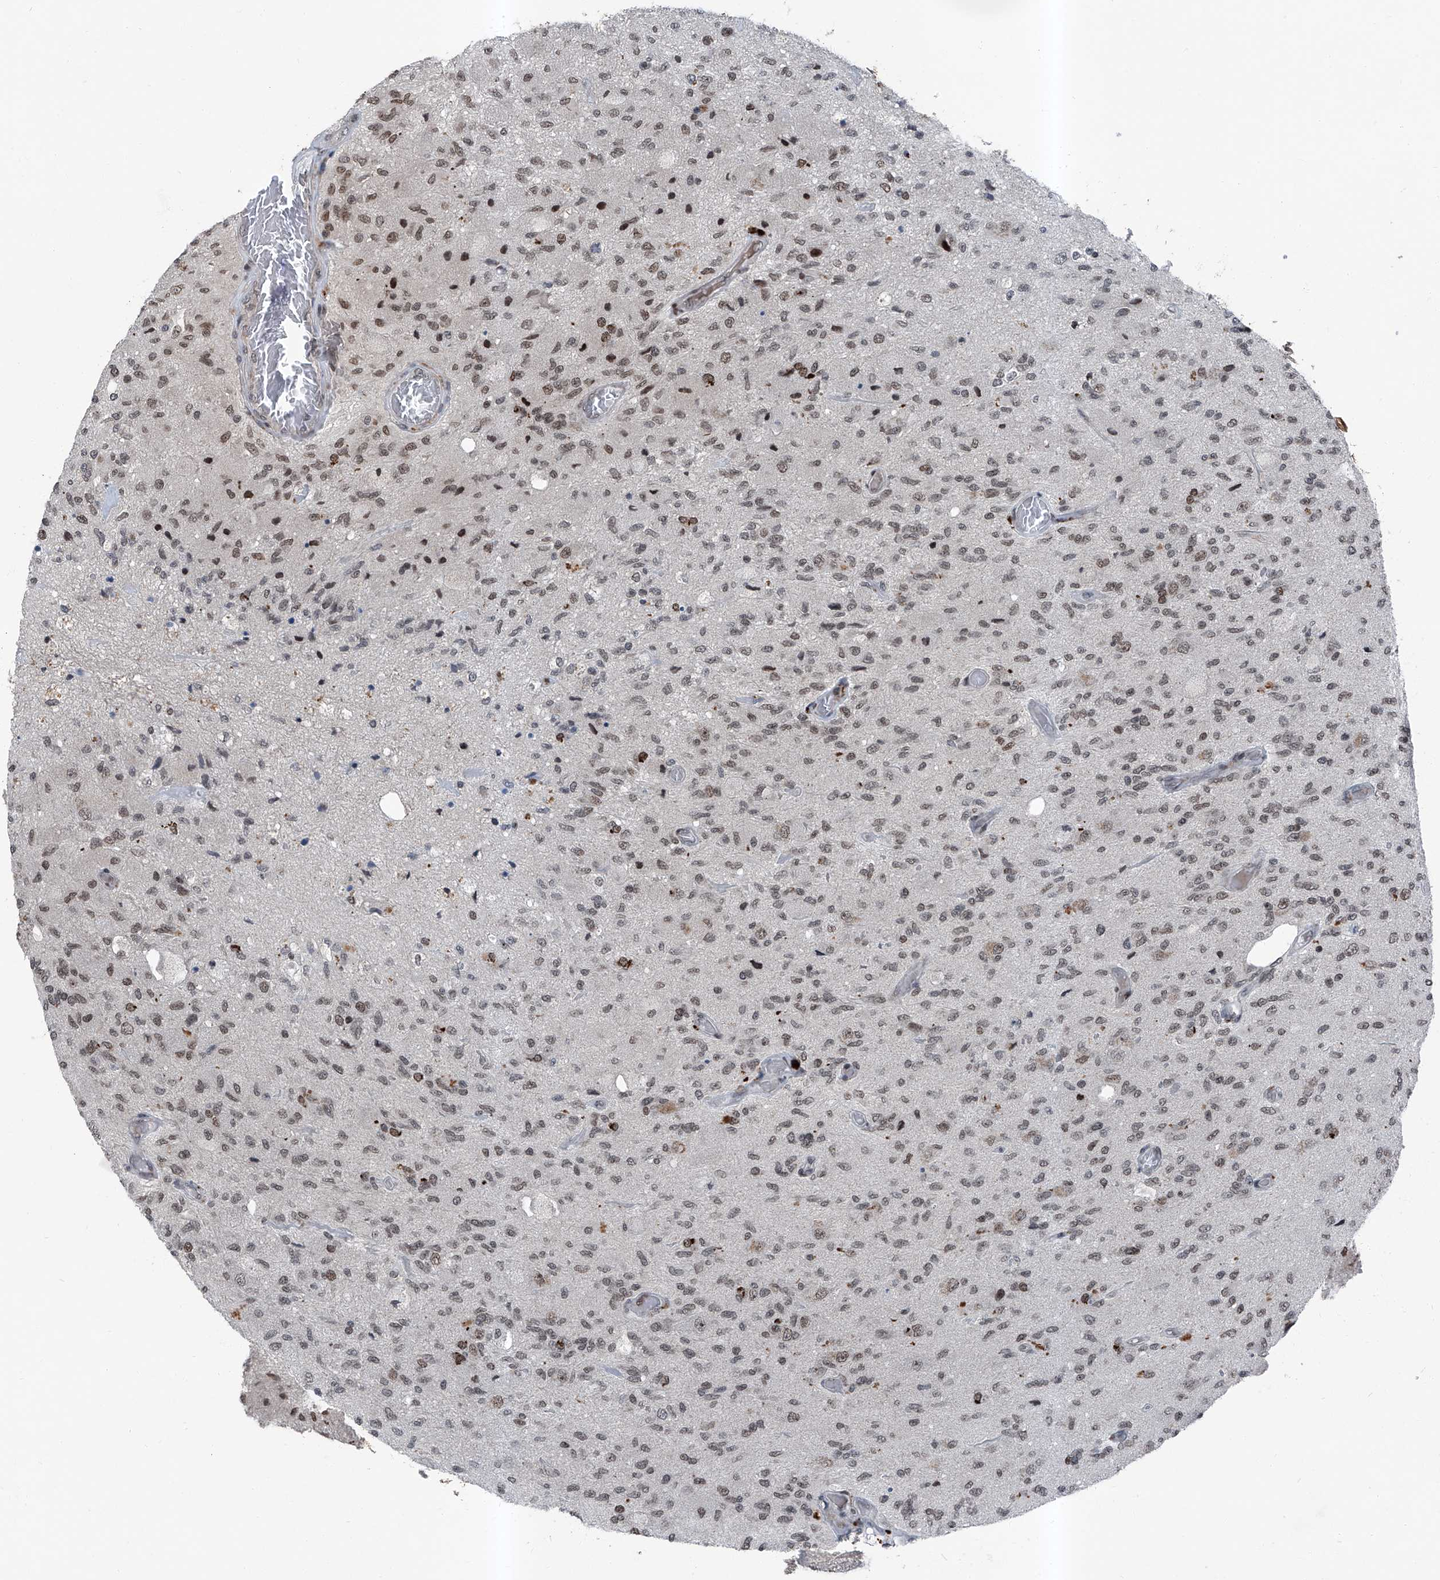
{"staining": {"intensity": "weak", "quantity": "25%-75%", "location": "nuclear"}, "tissue": "glioma", "cell_type": "Tumor cells", "image_type": "cancer", "snomed": [{"axis": "morphology", "description": "Normal tissue, NOS"}, {"axis": "morphology", "description": "Glioma, malignant, High grade"}, {"axis": "topography", "description": "Cerebral cortex"}], "caption": "Immunohistochemical staining of malignant glioma (high-grade) shows low levels of weak nuclear protein staining in about 25%-75% of tumor cells.", "gene": "BMI1", "patient": {"sex": "male", "age": 77}}